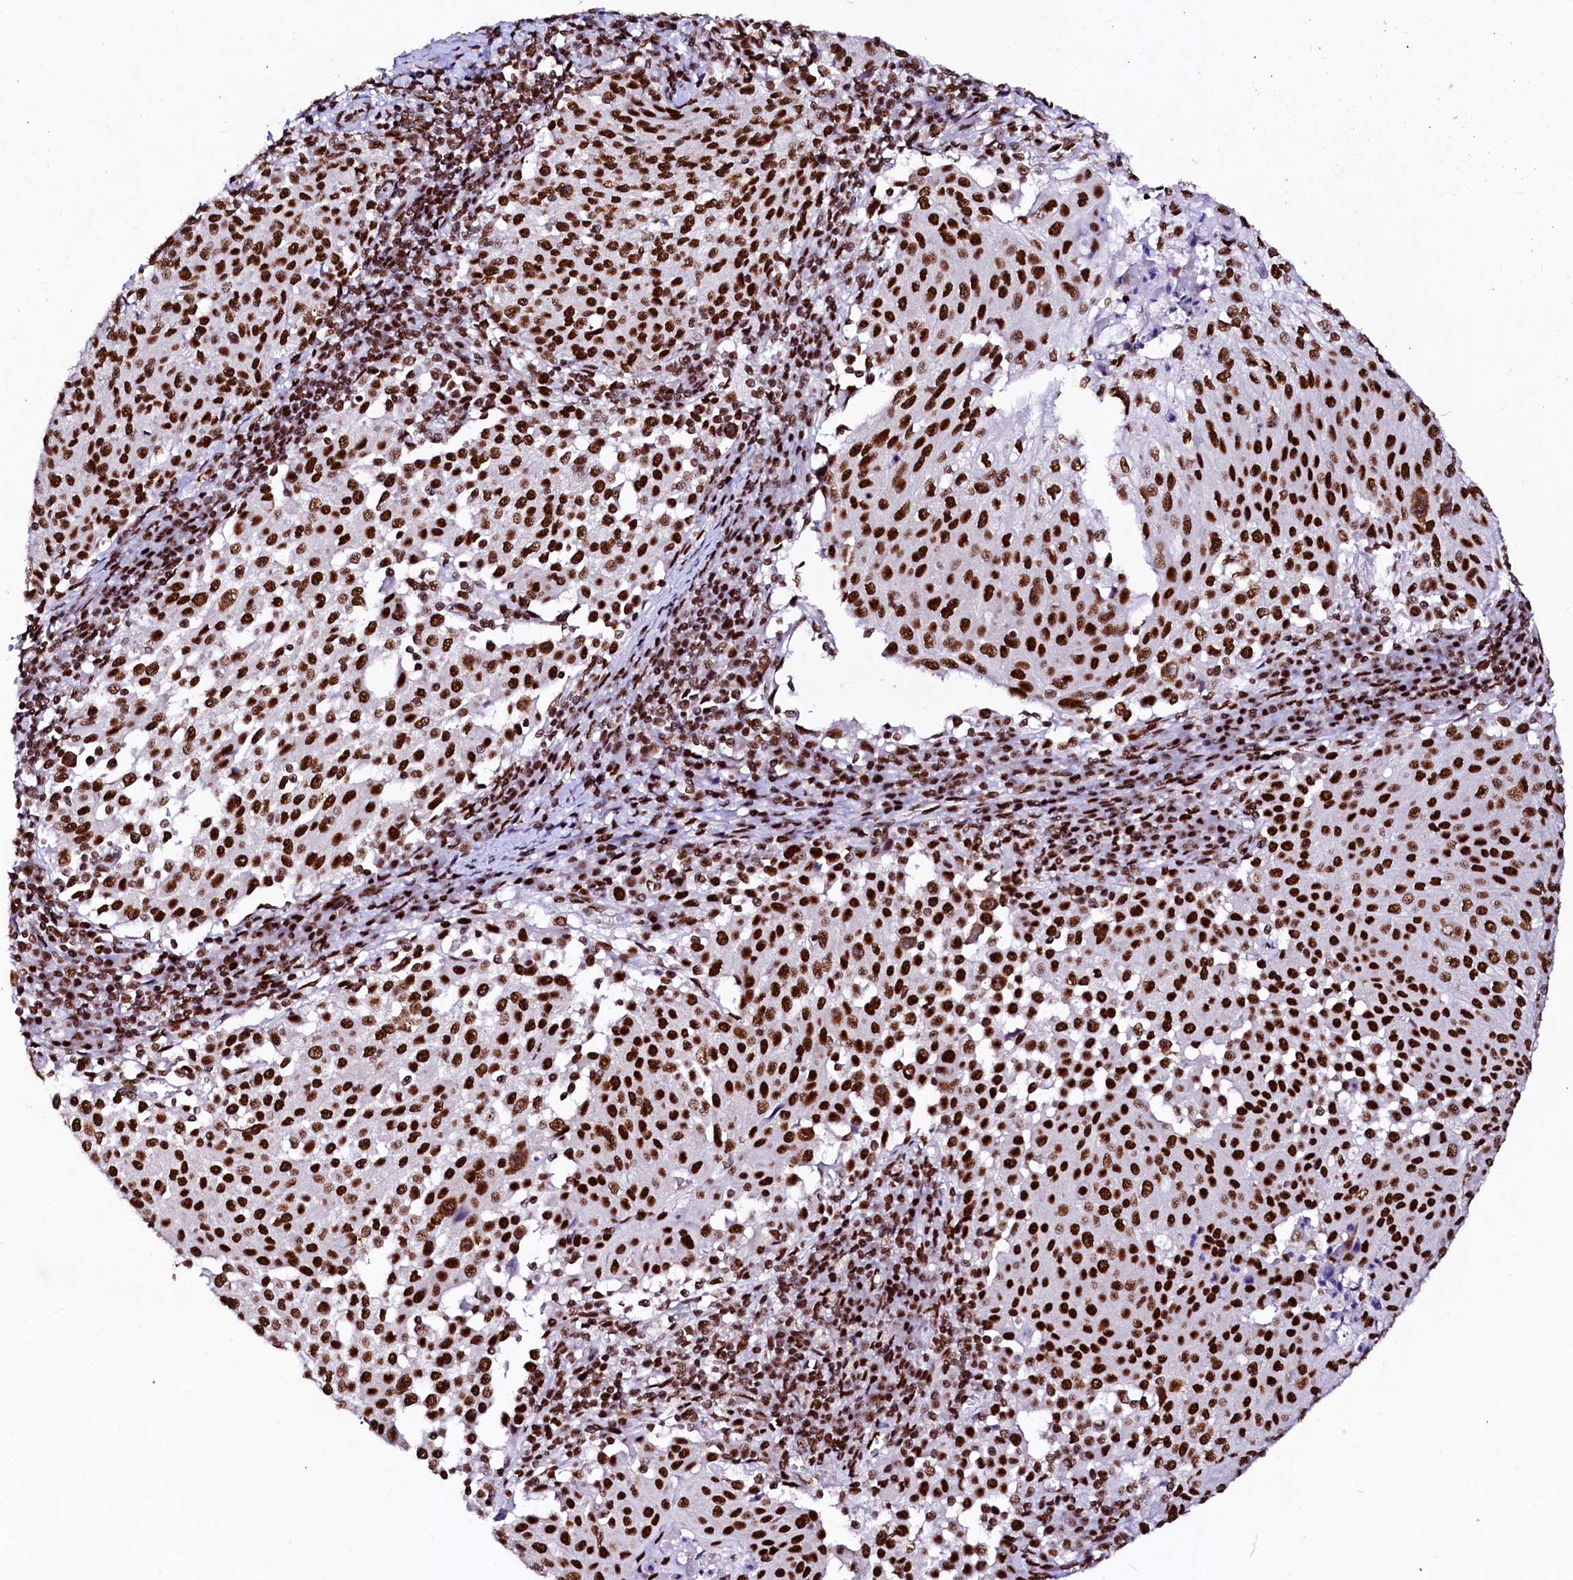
{"staining": {"intensity": "strong", "quantity": ">75%", "location": "nuclear"}, "tissue": "cervical cancer", "cell_type": "Tumor cells", "image_type": "cancer", "snomed": [{"axis": "morphology", "description": "Squamous cell carcinoma, NOS"}, {"axis": "topography", "description": "Cervix"}], "caption": "A brown stain highlights strong nuclear positivity of a protein in cervical cancer (squamous cell carcinoma) tumor cells.", "gene": "CPSF6", "patient": {"sex": "female", "age": 46}}